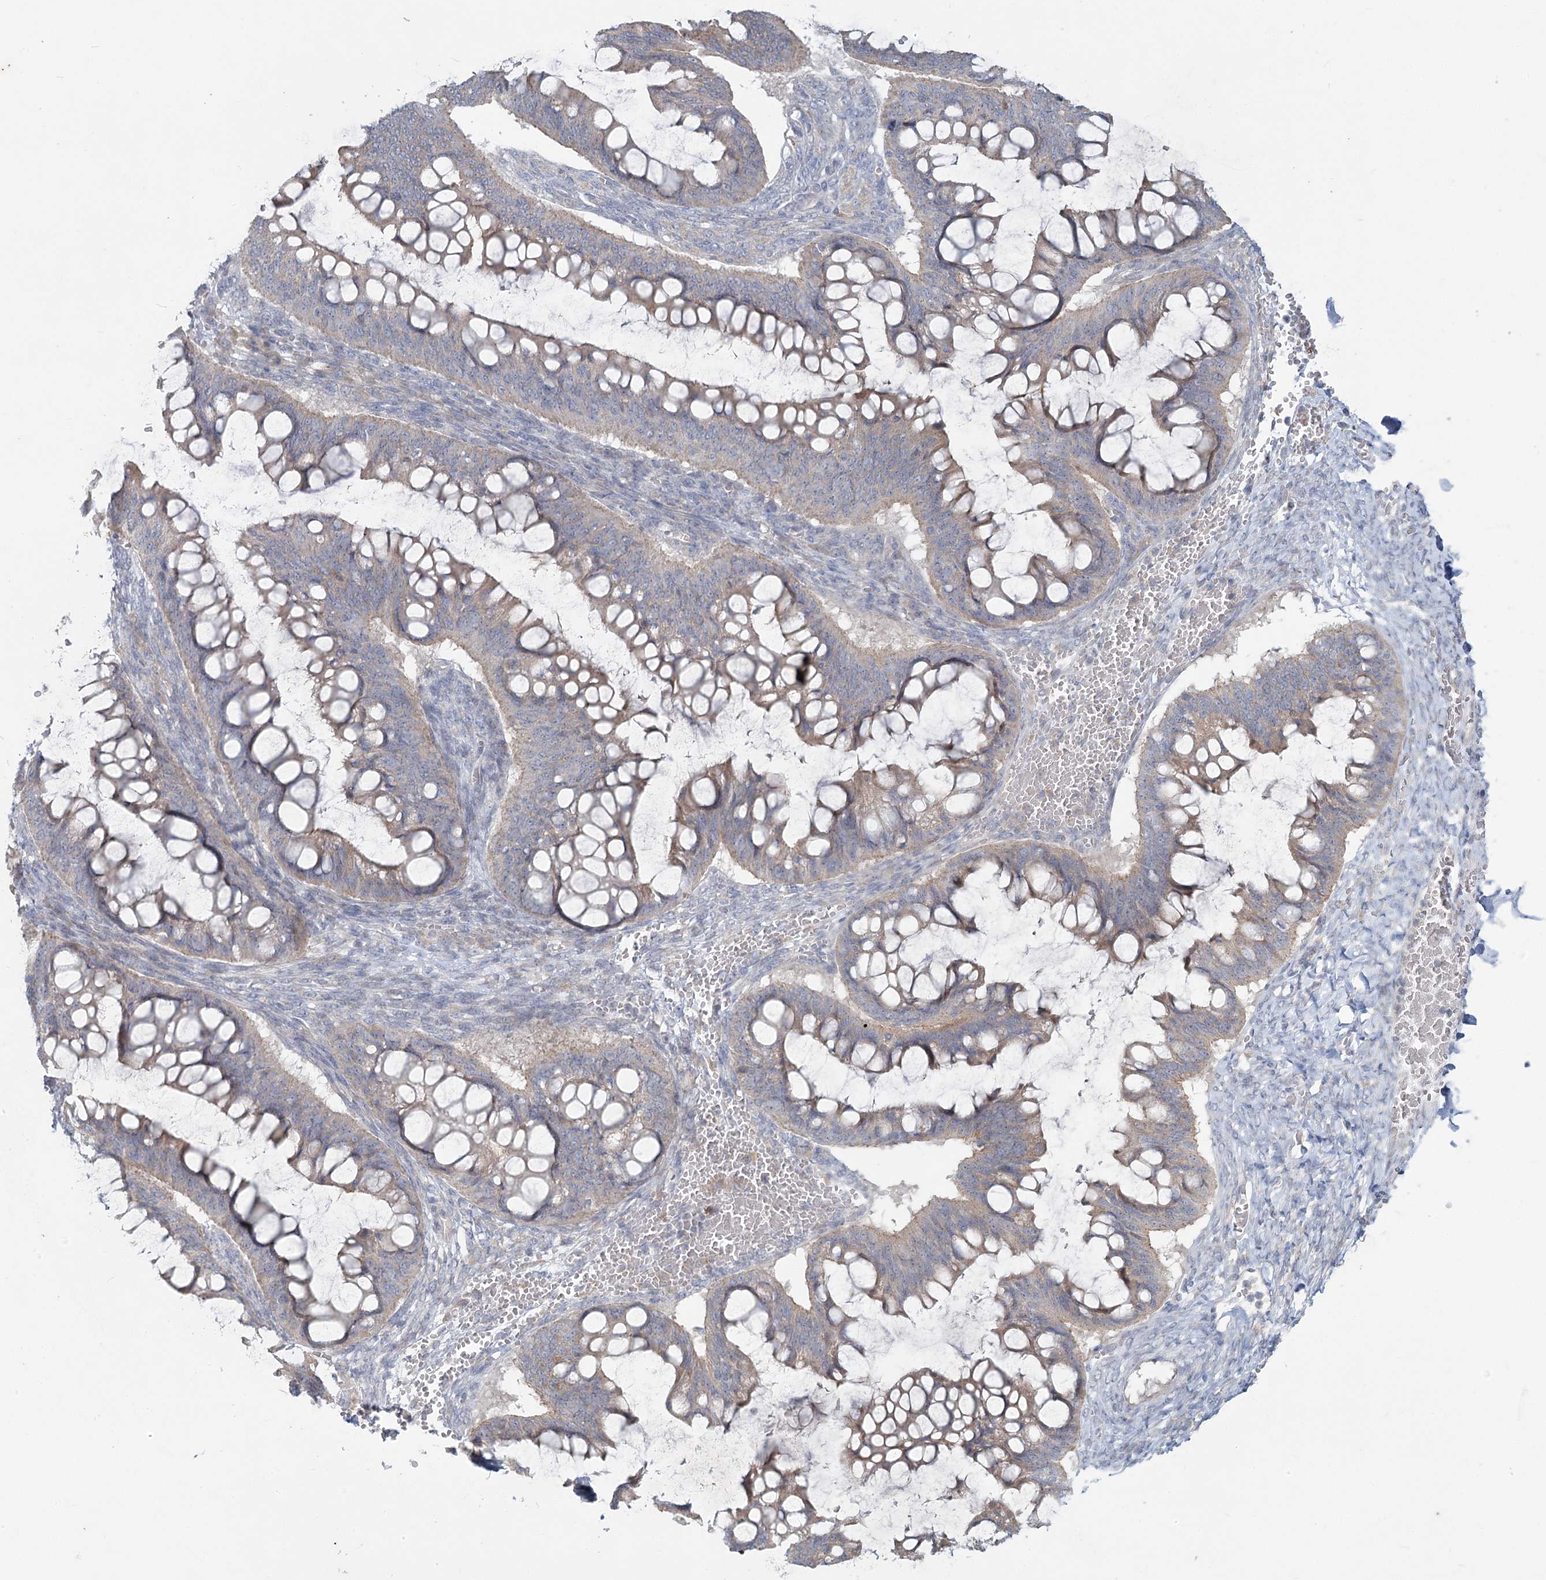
{"staining": {"intensity": "weak", "quantity": "<25%", "location": "cytoplasmic/membranous"}, "tissue": "ovarian cancer", "cell_type": "Tumor cells", "image_type": "cancer", "snomed": [{"axis": "morphology", "description": "Cystadenocarcinoma, mucinous, NOS"}, {"axis": "topography", "description": "Ovary"}], "caption": "Immunohistochemistry (IHC) image of ovarian mucinous cystadenocarcinoma stained for a protein (brown), which displays no positivity in tumor cells.", "gene": "PLA2G12A", "patient": {"sex": "female", "age": 73}}